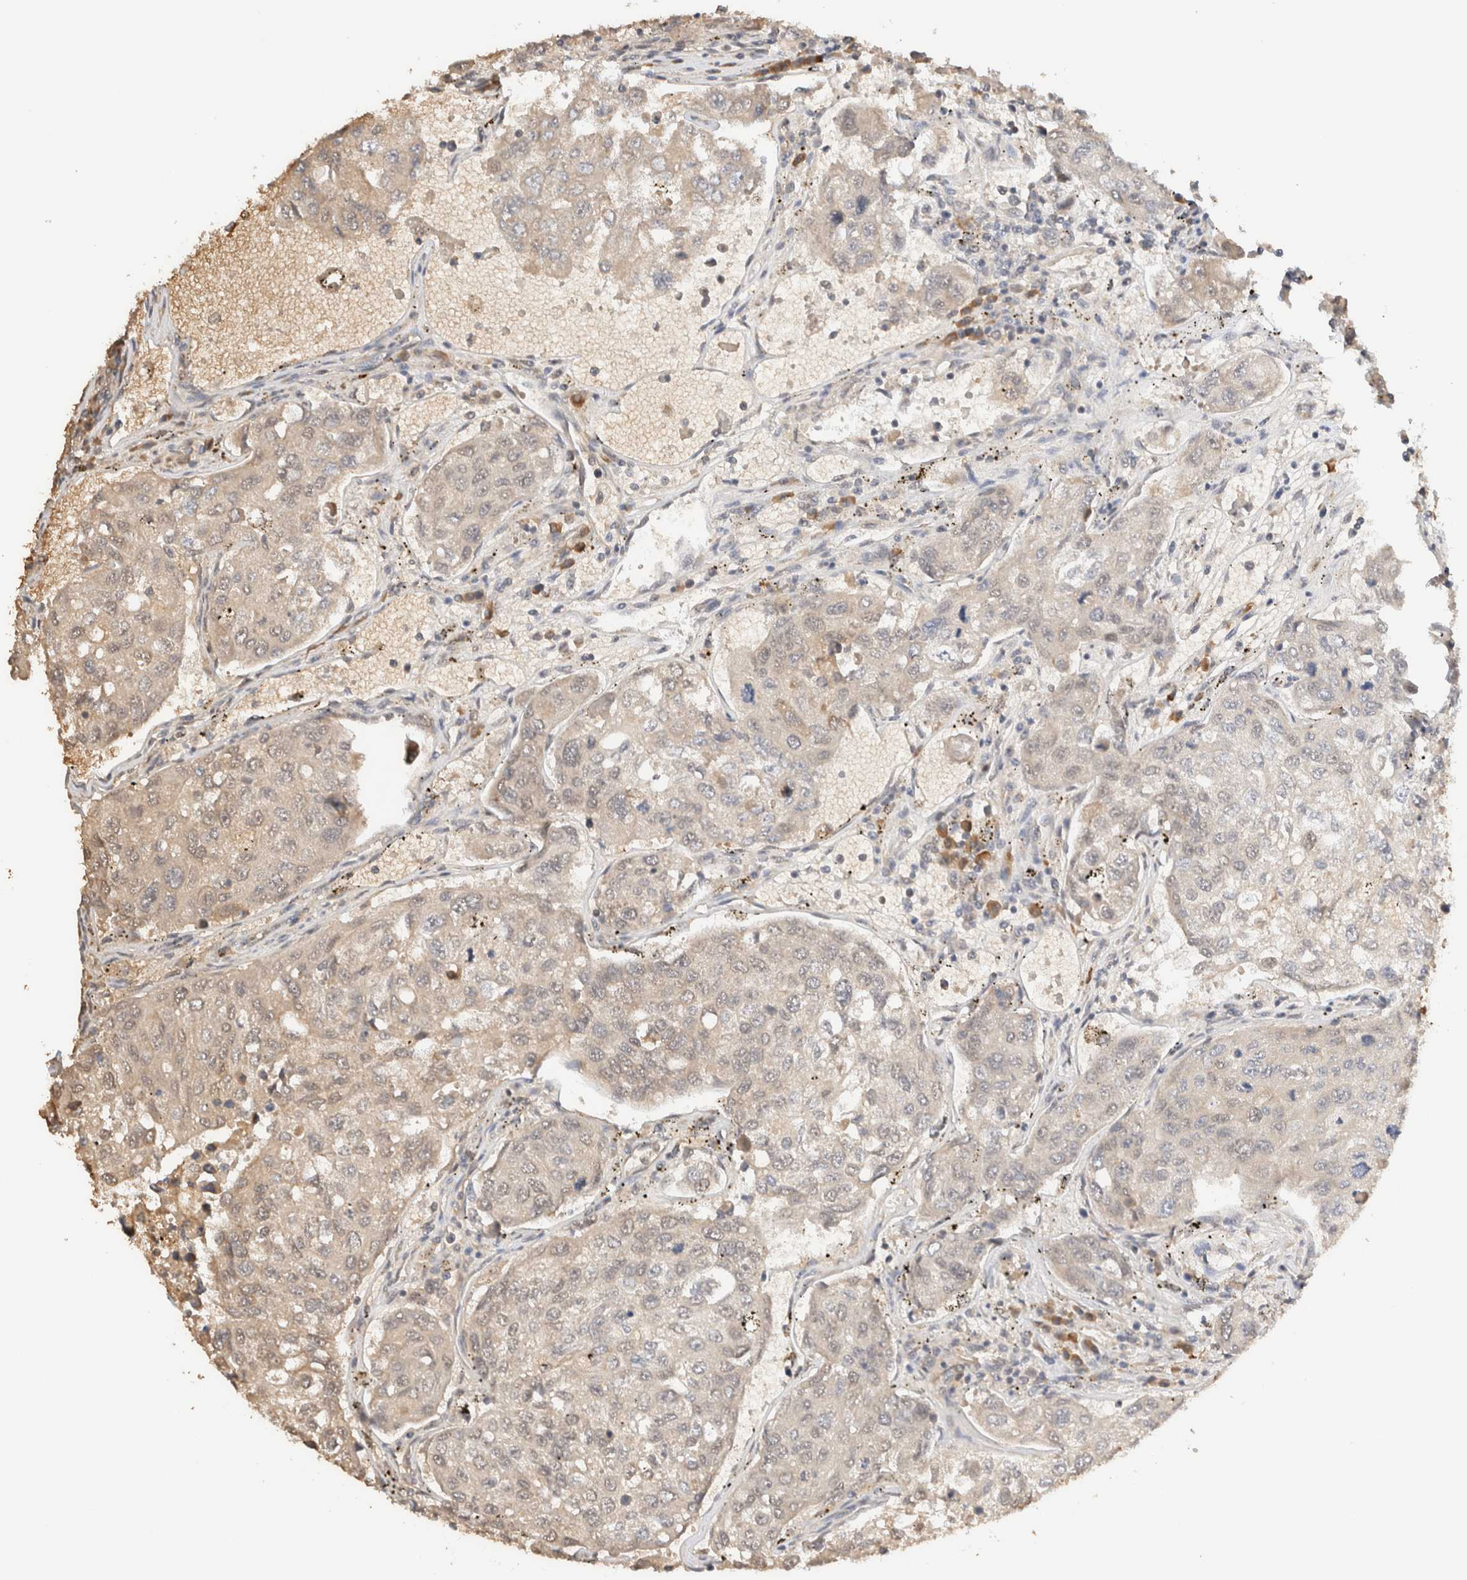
{"staining": {"intensity": "weak", "quantity": "25%-75%", "location": "cytoplasmic/membranous"}, "tissue": "urothelial cancer", "cell_type": "Tumor cells", "image_type": "cancer", "snomed": [{"axis": "morphology", "description": "Urothelial carcinoma, High grade"}, {"axis": "topography", "description": "Lymph node"}, {"axis": "topography", "description": "Urinary bladder"}], "caption": "Immunohistochemical staining of high-grade urothelial carcinoma demonstrates weak cytoplasmic/membranous protein positivity in approximately 25%-75% of tumor cells.", "gene": "SYVN1", "patient": {"sex": "male", "age": 51}}